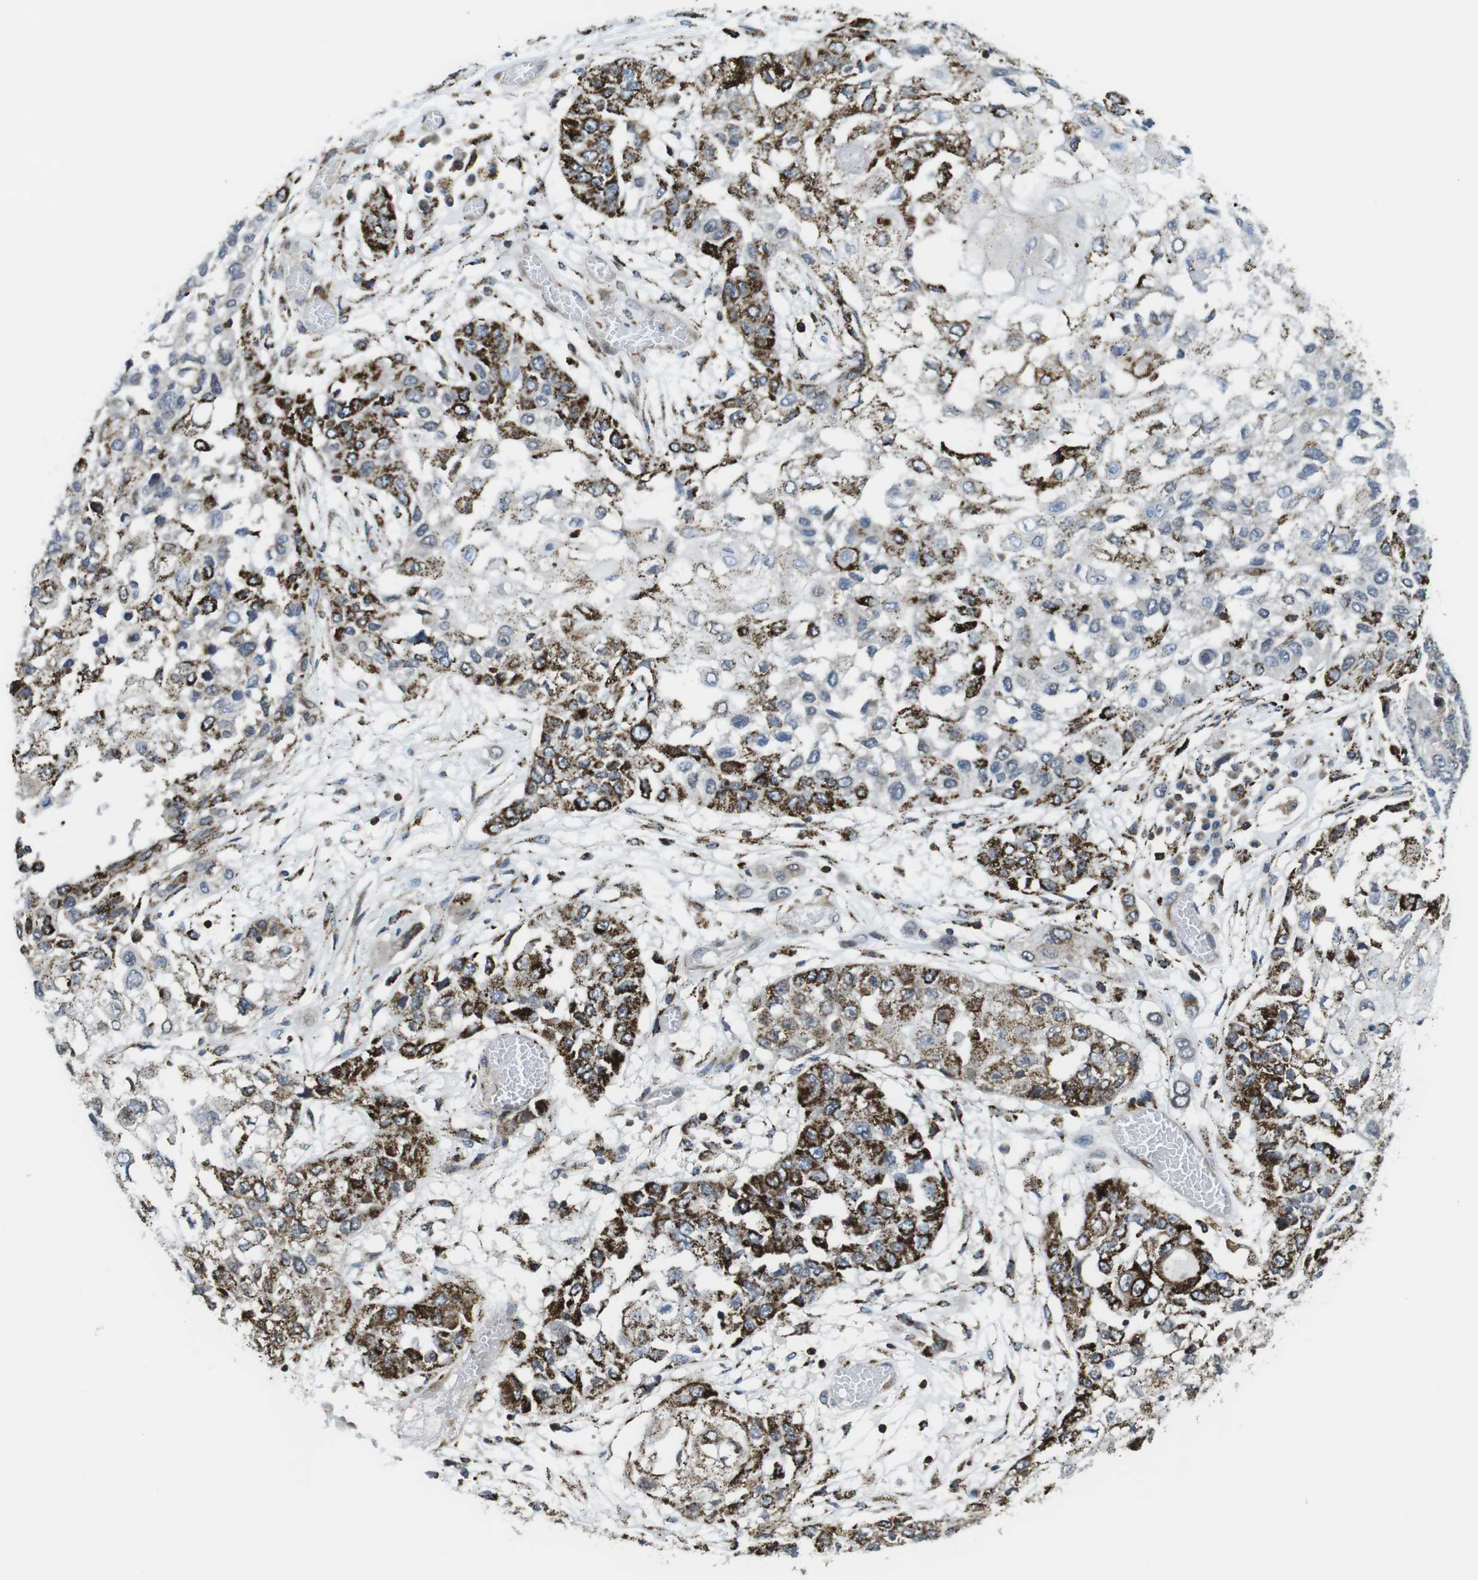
{"staining": {"intensity": "moderate", "quantity": "25%-75%", "location": "cytoplasmic/membranous"}, "tissue": "lung cancer", "cell_type": "Tumor cells", "image_type": "cancer", "snomed": [{"axis": "morphology", "description": "Squamous cell carcinoma, NOS"}, {"axis": "topography", "description": "Lung"}], "caption": "Protein expression analysis of squamous cell carcinoma (lung) displays moderate cytoplasmic/membranous staining in about 25%-75% of tumor cells.", "gene": "KCNE3", "patient": {"sex": "male", "age": 71}}